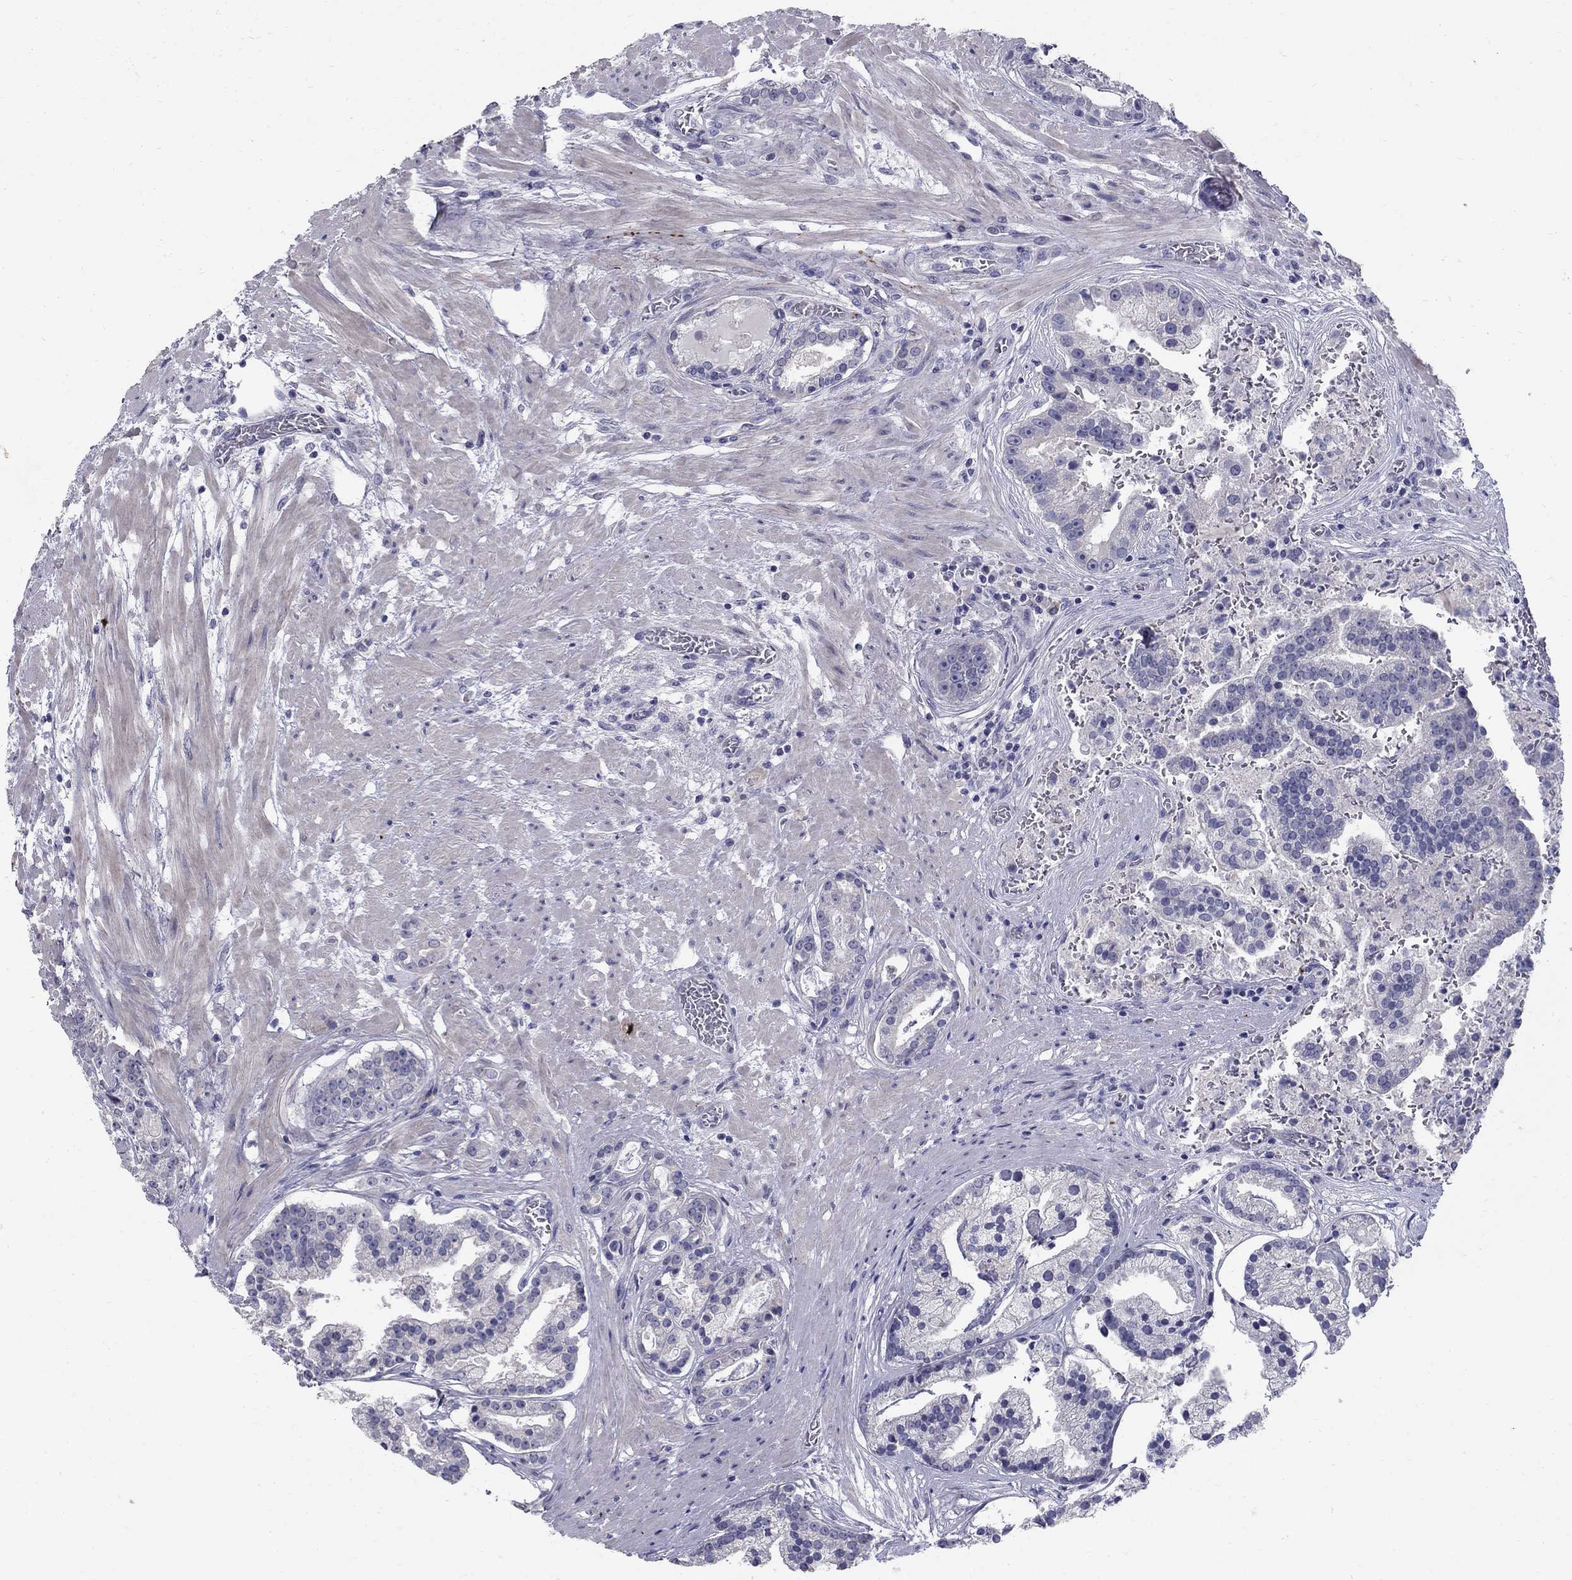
{"staining": {"intensity": "negative", "quantity": "none", "location": "none"}, "tissue": "prostate cancer", "cell_type": "Tumor cells", "image_type": "cancer", "snomed": [{"axis": "morphology", "description": "Adenocarcinoma, NOS"}, {"axis": "topography", "description": "Prostate and seminal vesicle, NOS"}, {"axis": "topography", "description": "Prostate"}], "caption": "Immunohistochemistry histopathology image of neoplastic tissue: adenocarcinoma (prostate) stained with DAB (3,3'-diaminobenzidine) demonstrates no significant protein staining in tumor cells.", "gene": "TP53TG5", "patient": {"sex": "male", "age": 44}}